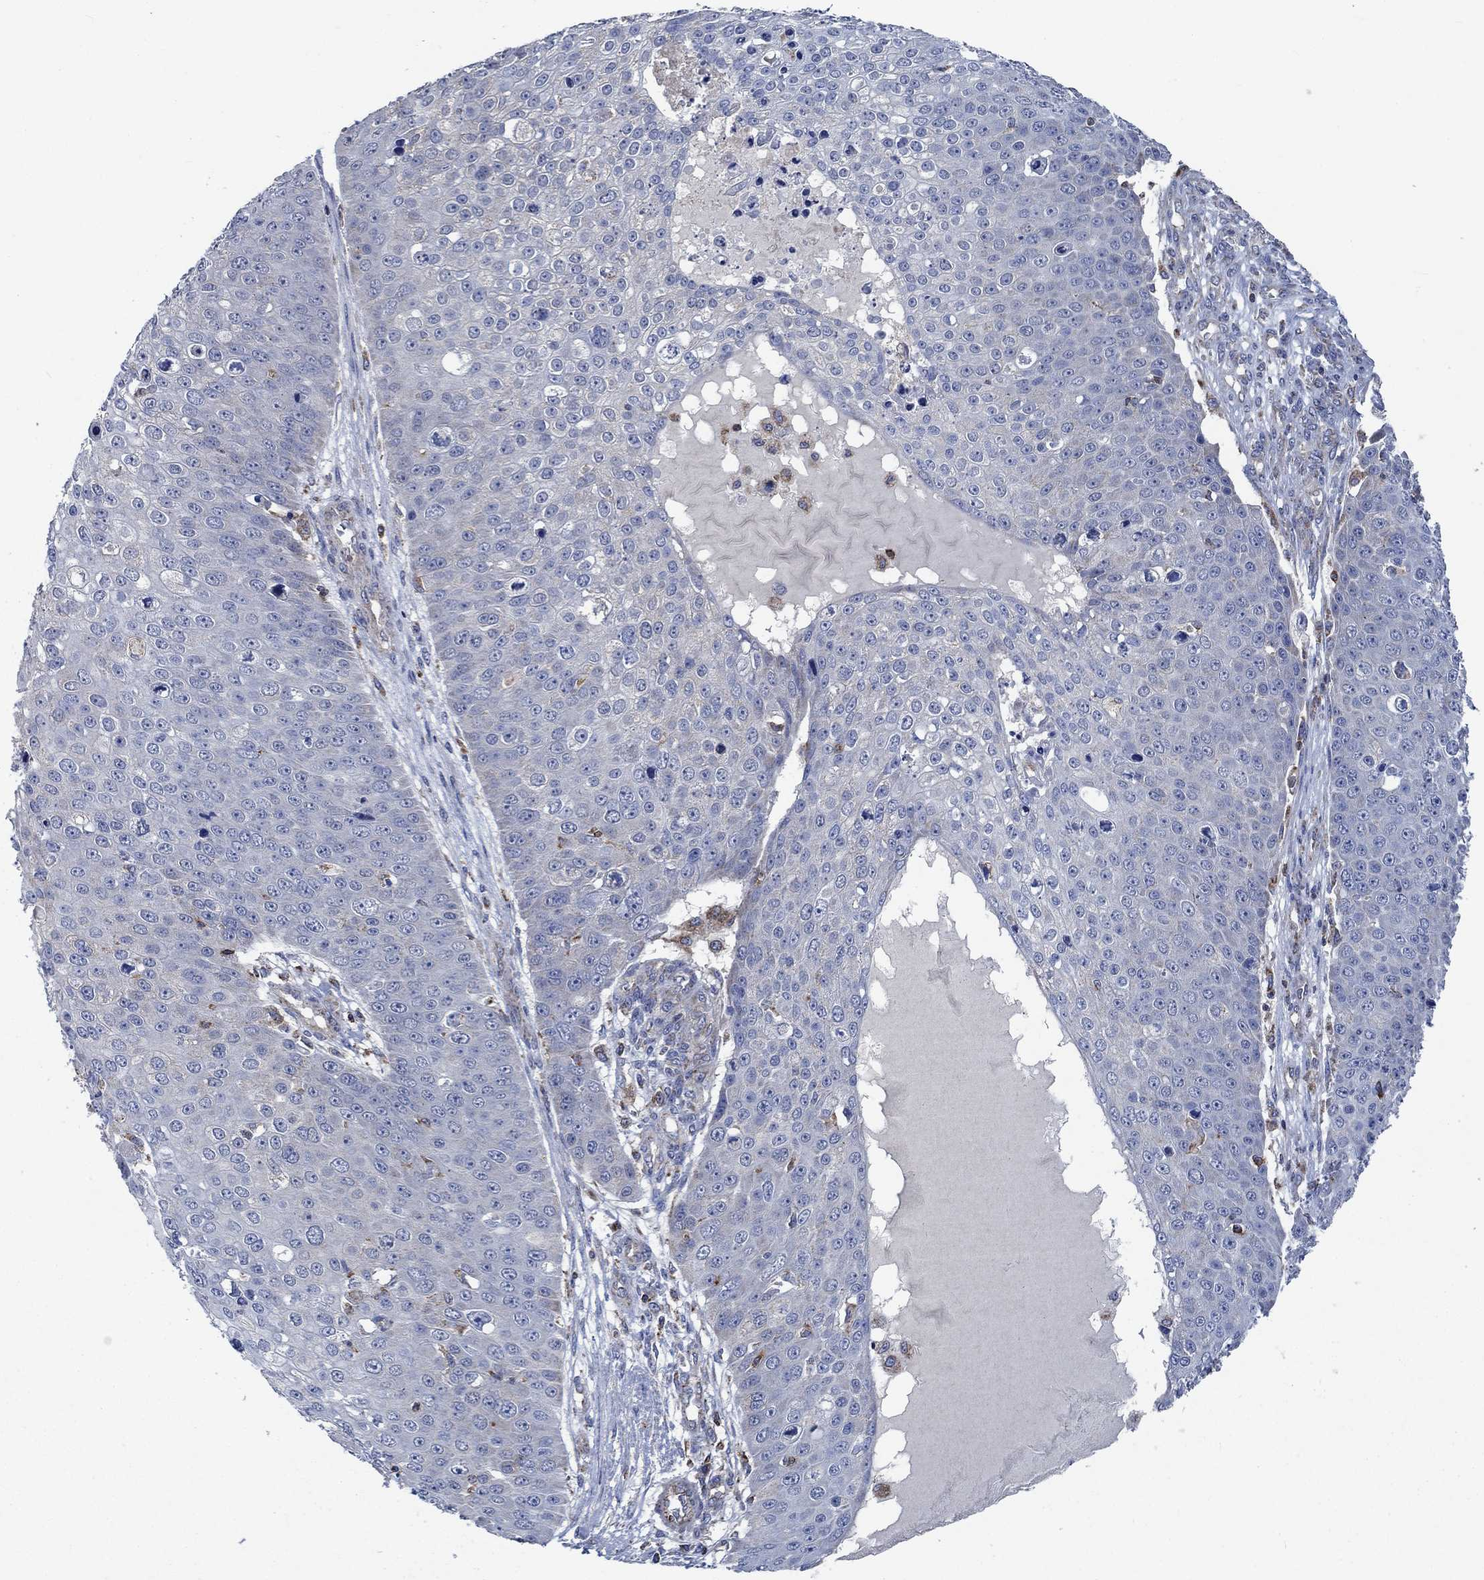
{"staining": {"intensity": "negative", "quantity": "none", "location": "none"}, "tissue": "skin cancer", "cell_type": "Tumor cells", "image_type": "cancer", "snomed": [{"axis": "morphology", "description": "Squamous cell carcinoma, NOS"}, {"axis": "topography", "description": "Skin"}], "caption": "Tumor cells are negative for protein expression in human skin cancer (squamous cell carcinoma). (Stains: DAB (3,3'-diaminobenzidine) immunohistochemistry (IHC) with hematoxylin counter stain, Microscopy: brightfield microscopy at high magnification).", "gene": "STXBP6", "patient": {"sex": "male", "age": 71}}